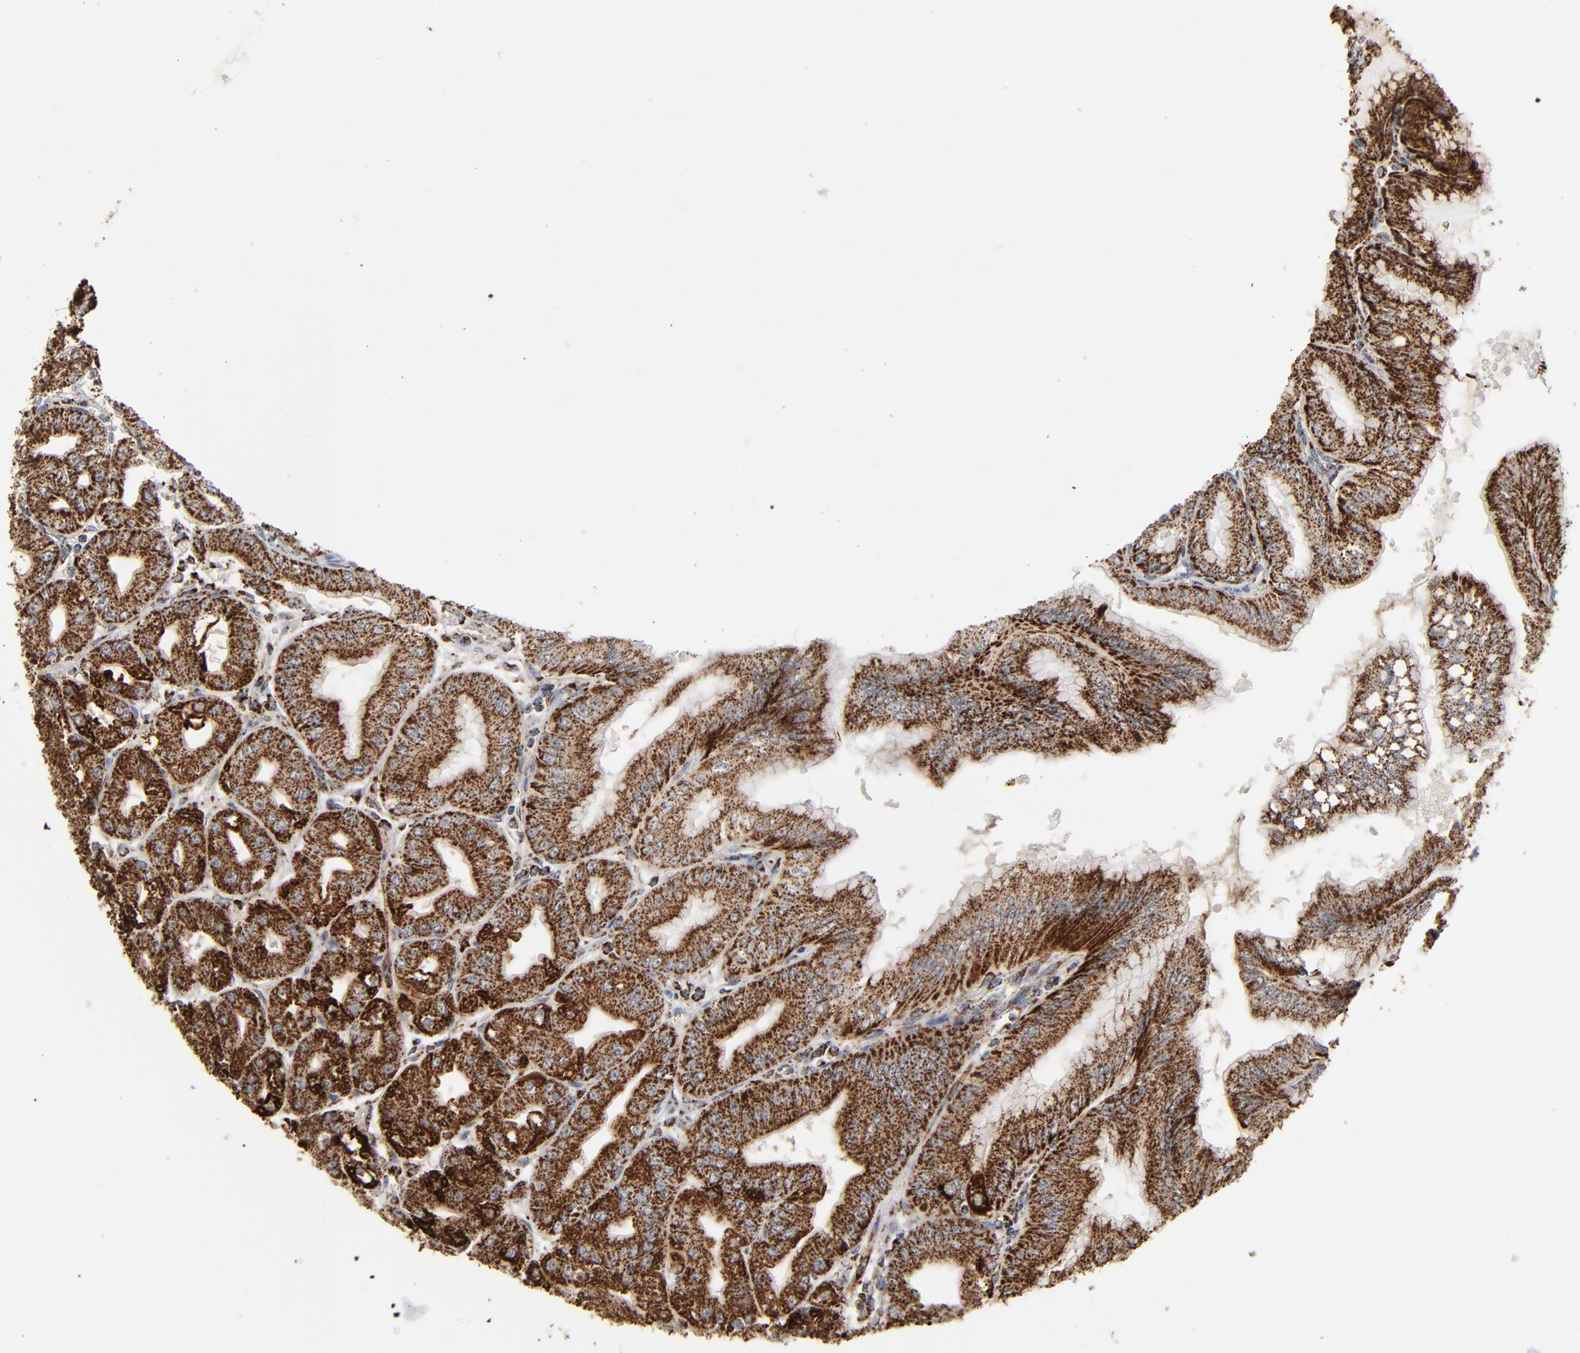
{"staining": {"intensity": "strong", "quantity": ">75%", "location": "cytoplasmic/membranous"}, "tissue": "stomach", "cell_type": "Glandular cells", "image_type": "normal", "snomed": [{"axis": "morphology", "description": "Normal tissue, NOS"}, {"axis": "topography", "description": "Stomach, lower"}], "caption": "DAB immunohistochemical staining of benign human stomach reveals strong cytoplasmic/membranous protein expression in approximately >75% of glandular cells.", "gene": "UQCRC1", "patient": {"sex": "male", "age": 71}}